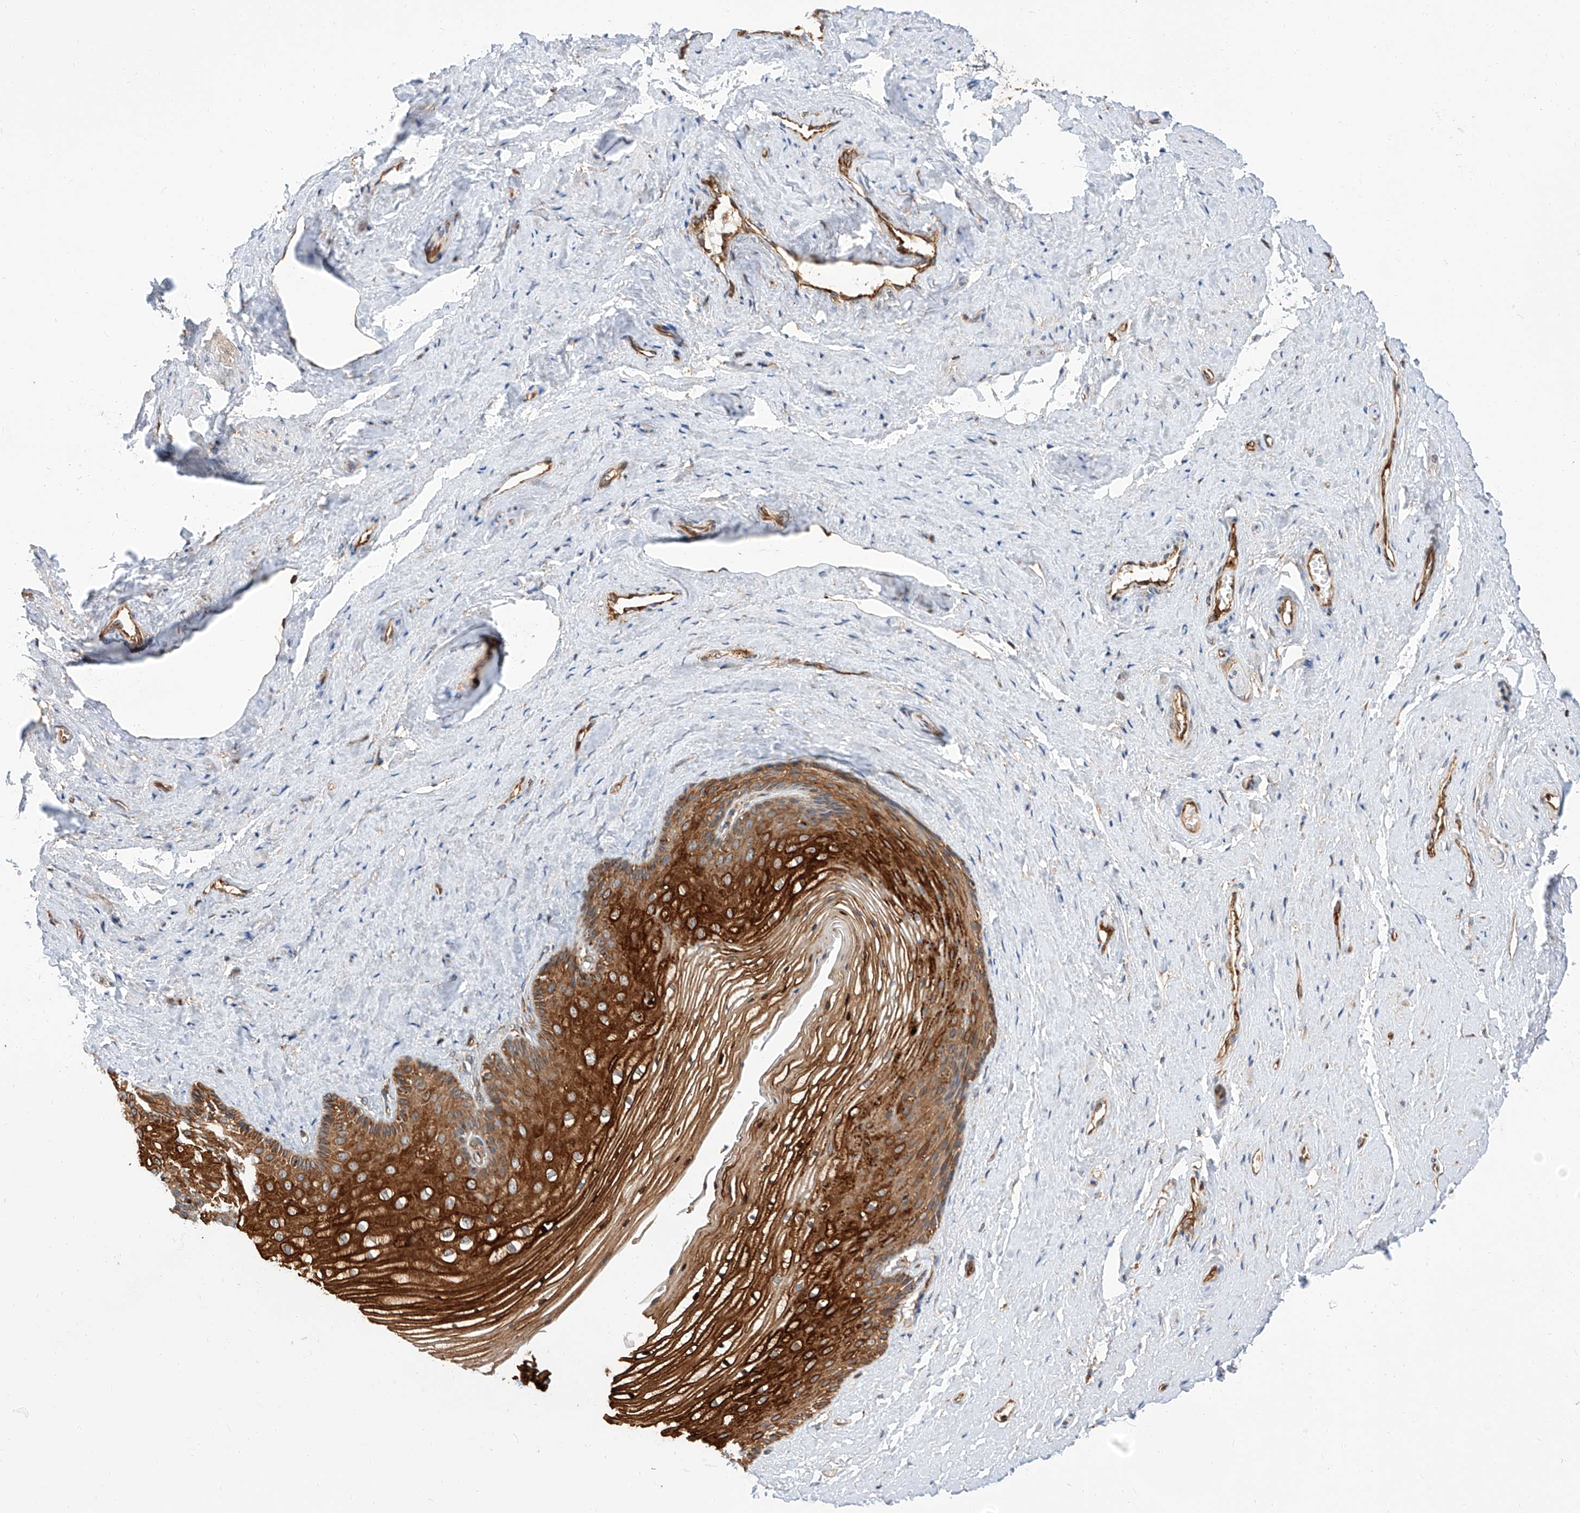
{"staining": {"intensity": "strong", "quantity": ">75%", "location": "cytoplasmic/membranous"}, "tissue": "vagina", "cell_type": "Squamous epithelial cells", "image_type": "normal", "snomed": [{"axis": "morphology", "description": "Normal tissue, NOS"}, {"axis": "topography", "description": "Vagina"}, {"axis": "topography", "description": "Cervix"}], "caption": "Normal vagina was stained to show a protein in brown. There is high levels of strong cytoplasmic/membranous expression in about >75% of squamous epithelial cells.", "gene": "ISCA2", "patient": {"sex": "female", "age": 40}}